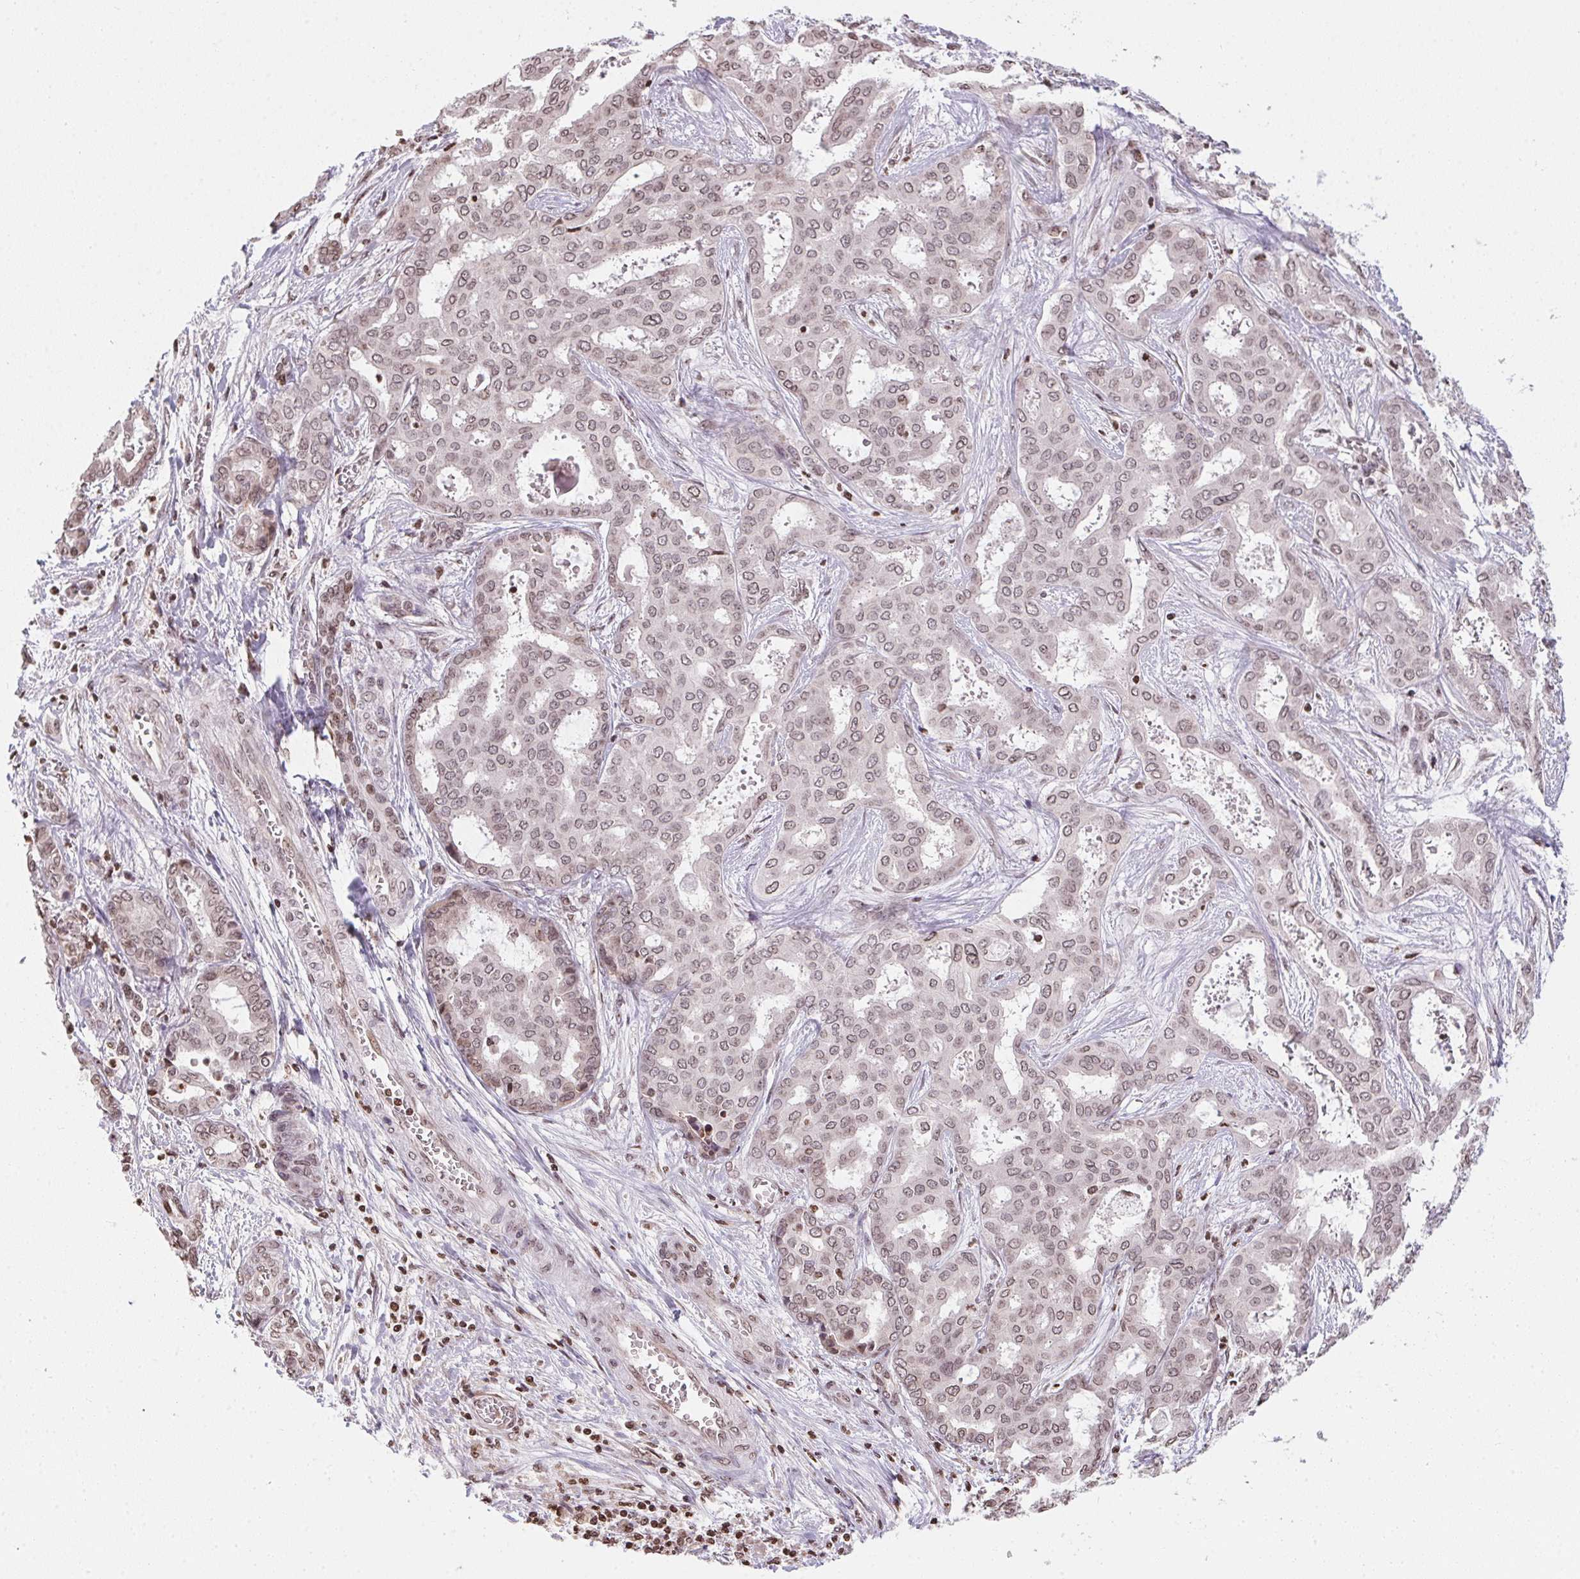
{"staining": {"intensity": "weak", "quantity": ">75%", "location": "nuclear"}, "tissue": "liver cancer", "cell_type": "Tumor cells", "image_type": "cancer", "snomed": [{"axis": "morphology", "description": "Cholangiocarcinoma"}, {"axis": "topography", "description": "Liver"}], "caption": "High-magnification brightfield microscopy of cholangiocarcinoma (liver) stained with DAB (brown) and counterstained with hematoxylin (blue). tumor cells exhibit weak nuclear expression is present in approximately>75% of cells.", "gene": "RNF181", "patient": {"sex": "female", "age": 64}}